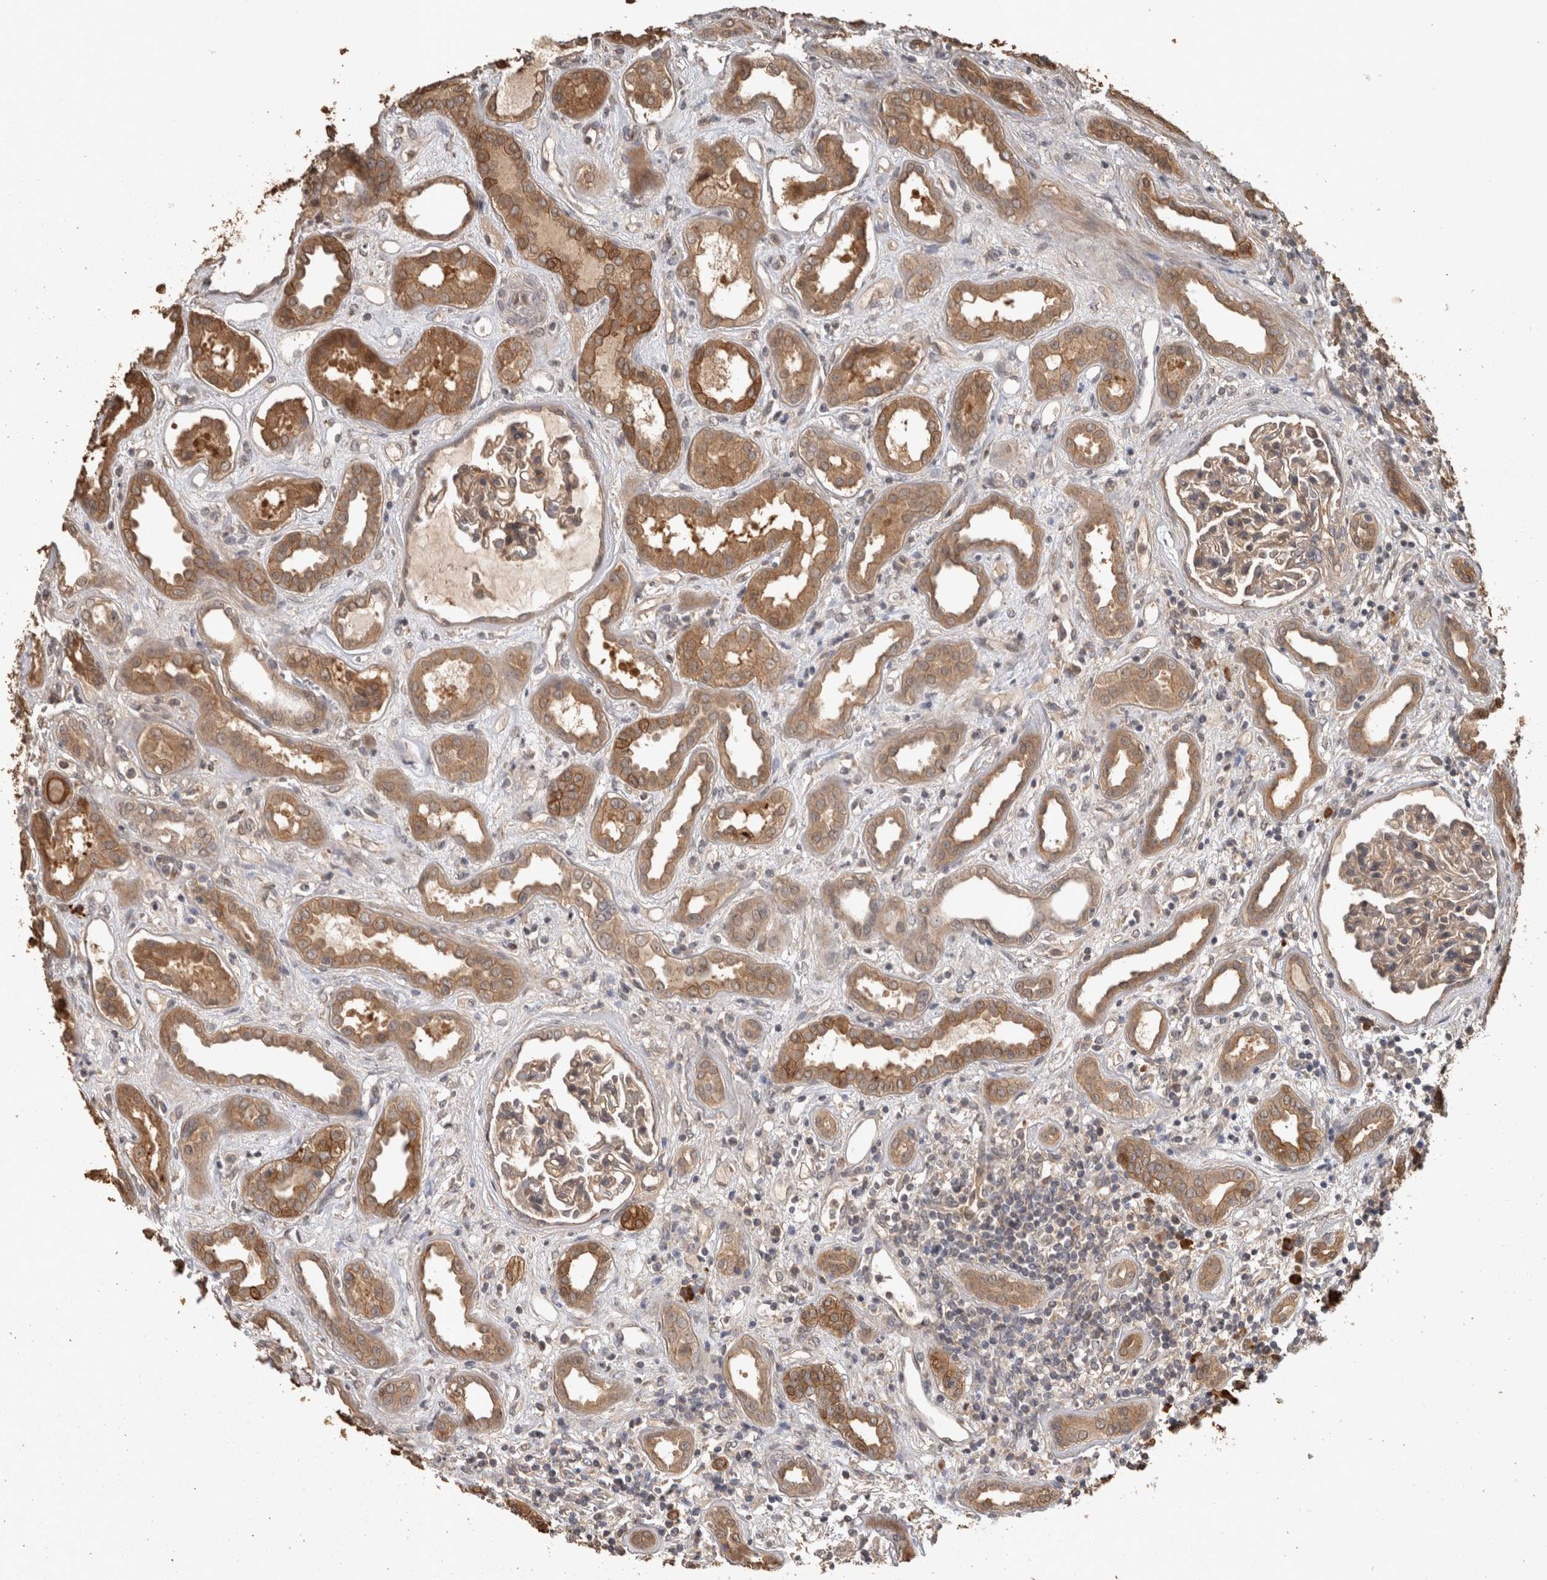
{"staining": {"intensity": "weak", "quantity": ">75%", "location": "cytoplasmic/membranous"}, "tissue": "kidney", "cell_type": "Cells in glomeruli", "image_type": "normal", "snomed": [{"axis": "morphology", "description": "Normal tissue, NOS"}, {"axis": "topography", "description": "Kidney"}], "caption": "Immunohistochemistry (DAB) staining of normal human kidney displays weak cytoplasmic/membranous protein staining in about >75% of cells in glomeruli.", "gene": "RHPN1", "patient": {"sex": "male", "age": 59}}